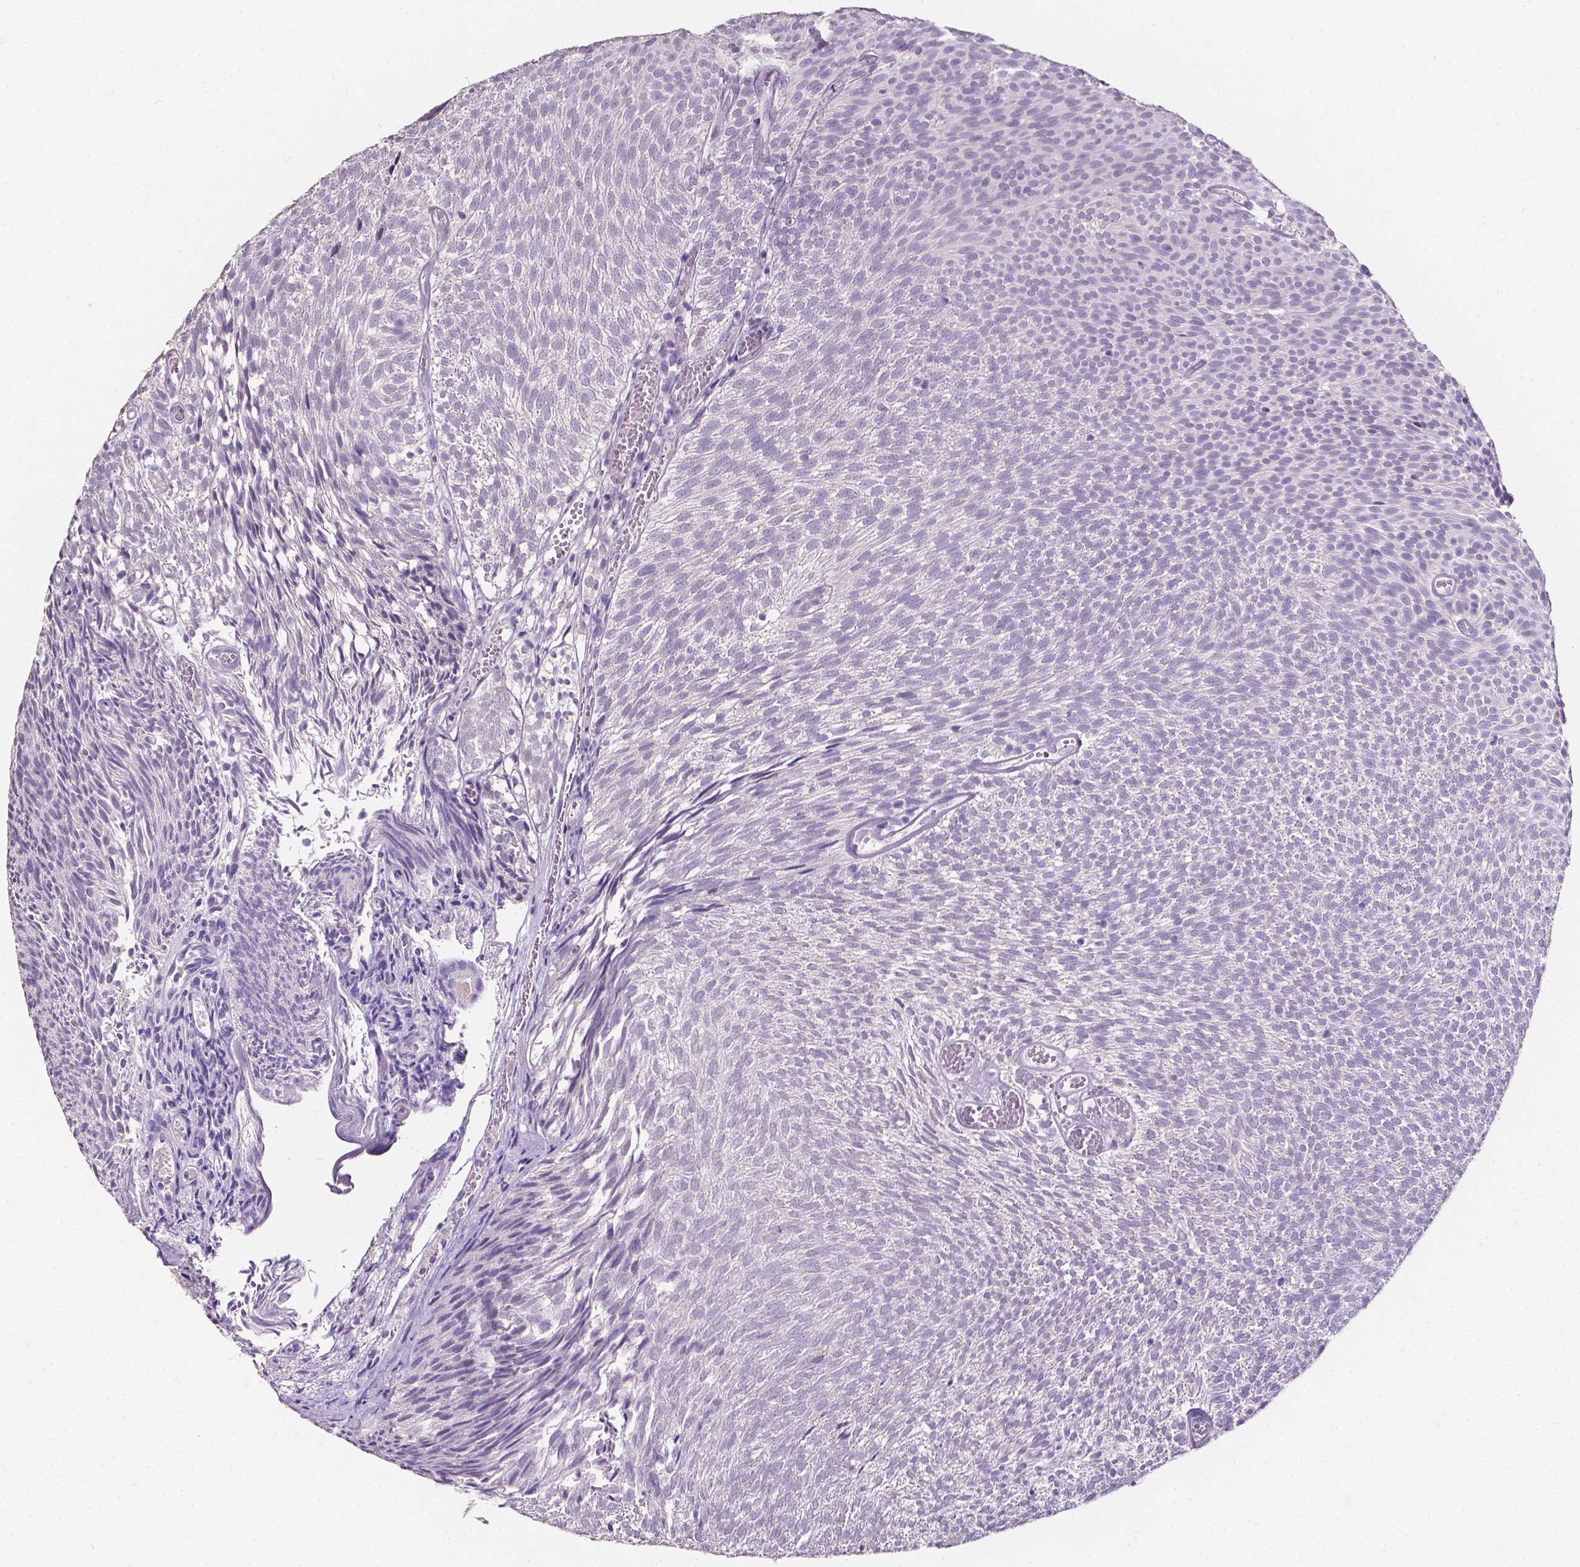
{"staining": {"intensity": "negative", "quantity": "none", "location": "none"}, "tissue": "urothelial cancer", "cell_type": "Tumor cells", "image_type": "cancer", "snomed": [{"axis": "morphology", "description": "Urothelial carcinoma, Low grade"}, {"axis": "topography", "description": "Urinary bladder"}], "caption": "IHC micrograph of urothelial cancer stained for a protein (brown), which shows no staining in tumor cells. Brightfield microscopy of immunohistochemistry stained with DAB (brown) and hematoxylin (blue), captured at high magnification.", "gene": "PSAT1", "patient": {"sex": "male", "age": 77}}